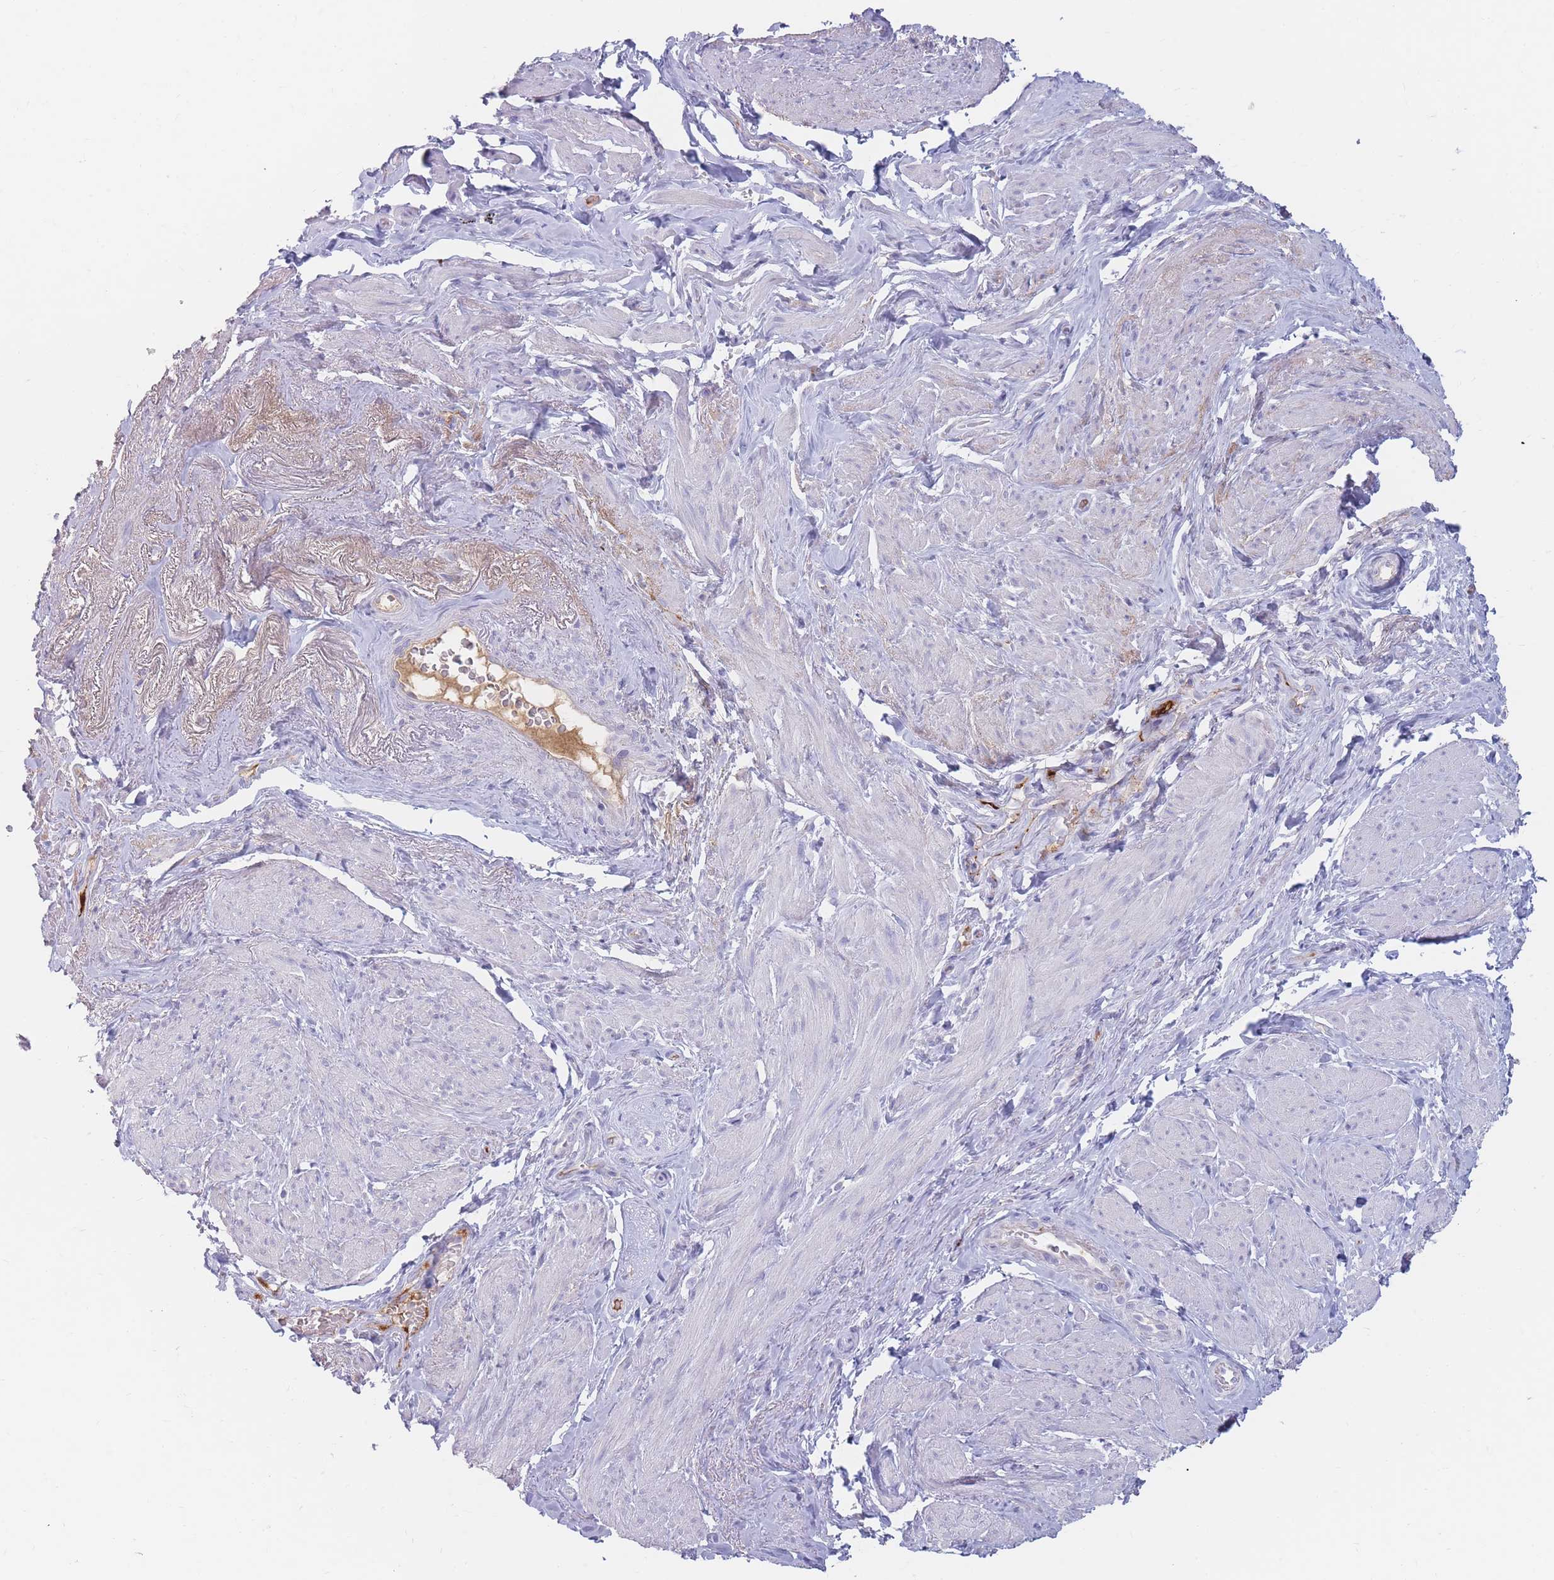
{"staining": {"intensity": "negative", "quantity": "none", "location": "none"}, "tissue": "smooth muscle", "cell_type": "Smooth muscle cells", "image_type": "normal", "snomed": [{"axis": "morphology", "description": "Normal tissue, NOS"}, {"axis": "topography", "description": "Smooth muscle"}, {"axis": "topography", "description": "Peripheral nerve tissue"}], "caption": "DAB (3,3'-diaminobenzidine) immunohistochemical staining of normal smooth muscle demonstrates no significant staining in smooth muscle cells.", "gene": "PRG4", "patient": {"sex": "male", "age": 69}}